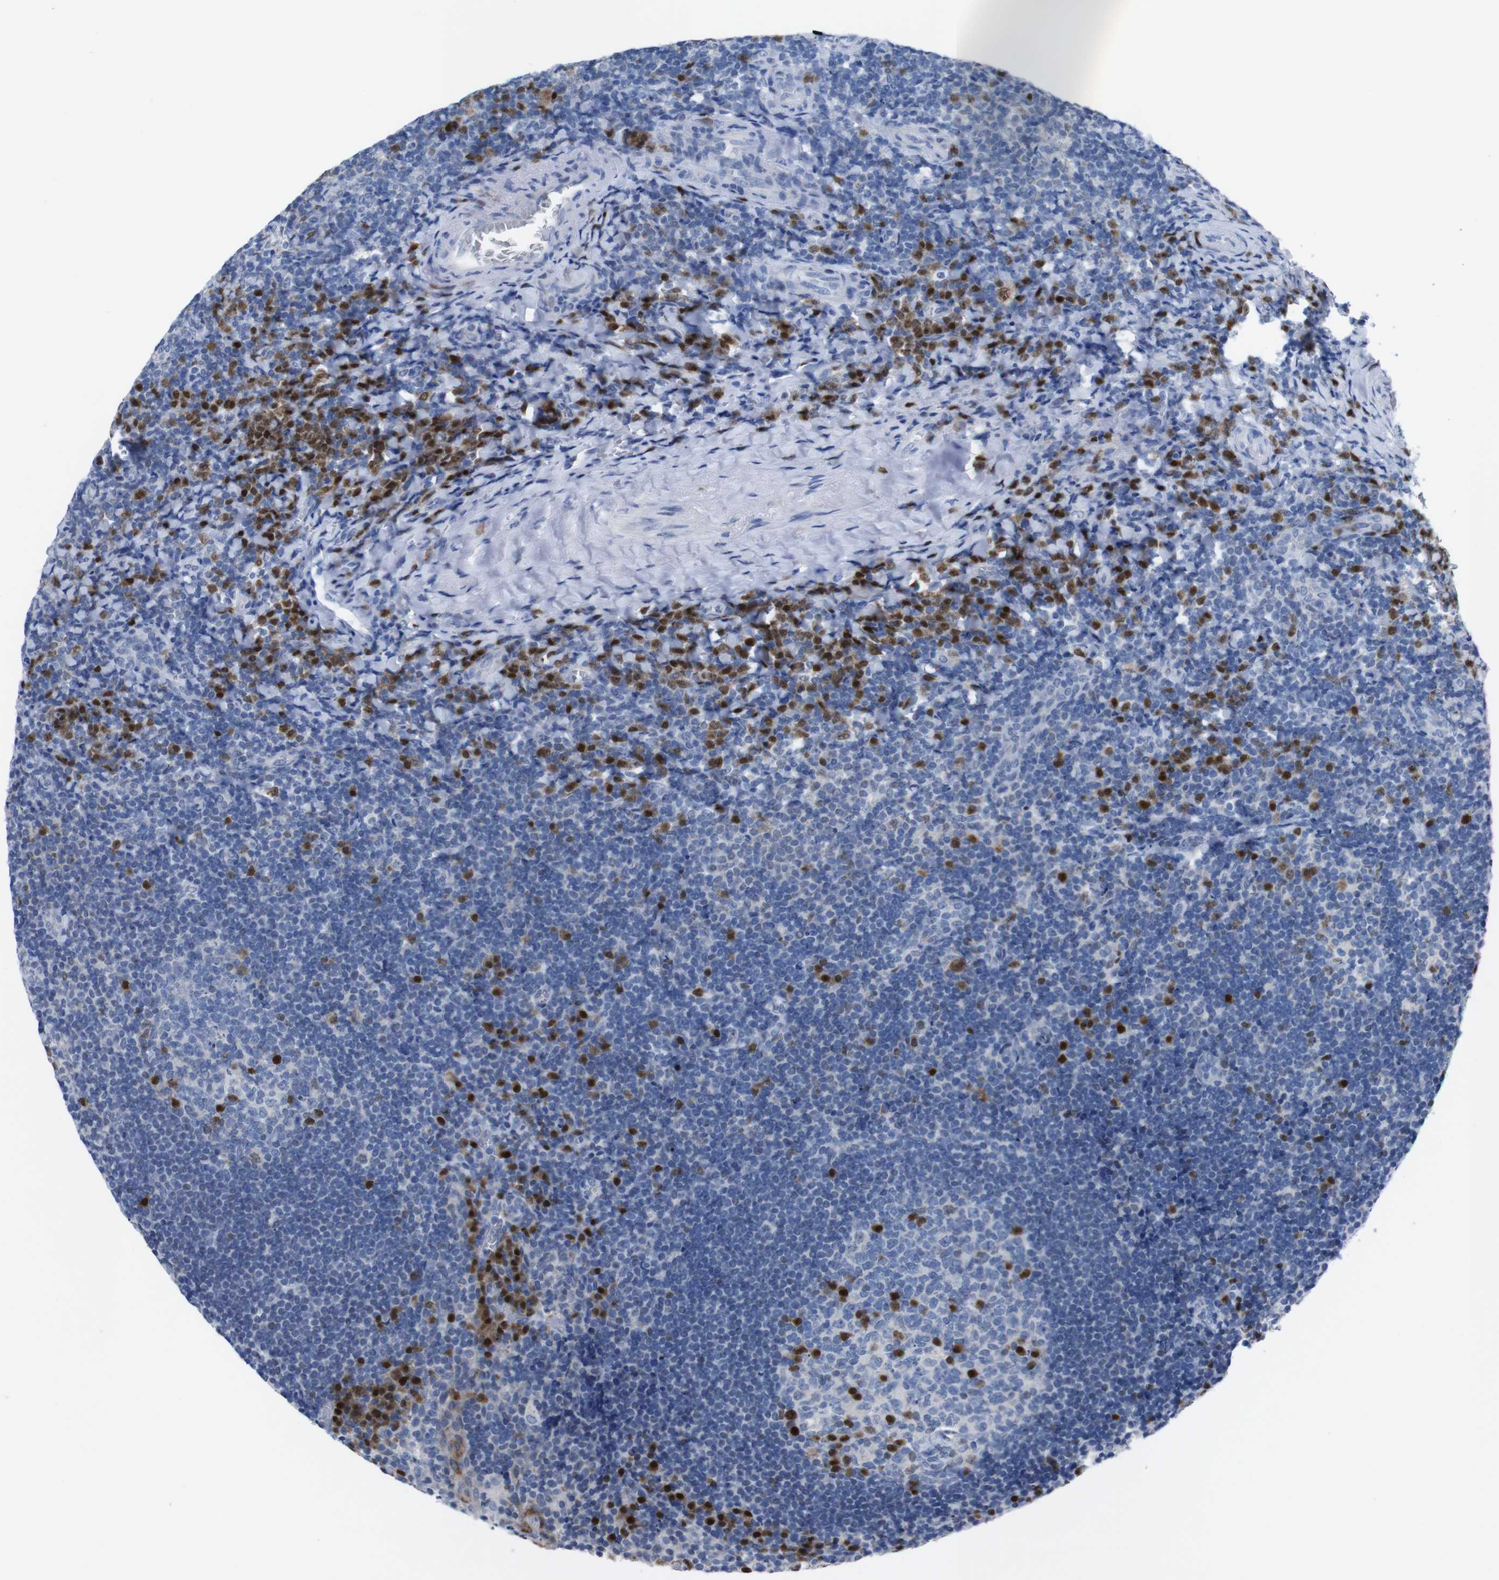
{"staining": {"intensity": "strong", "quantity": "<25%", "location": "cytoplasmic/membranous,nuclear"}, "tissue": "tonsil", "cell_type": "Germinal center cells", "image_type": "normal", "snomed": [{"axis": "morphology", "description": "Normal tissue, NOS"}, {"axis": "topography", "description": "Tonsil"}], "caption": "DAB immunohistochemical staining of benign human tonsil exhibits strong cytoplasmic/membranous,nuclear protein positivity in about <25% of germinal center cells. The staining is performed using DAB brown chromogen to label protein expression. The nuclei are counter-stained blue using hematoxylin.", "gene": "IRF4", "patient": {"sex": "male", "age": 37}}